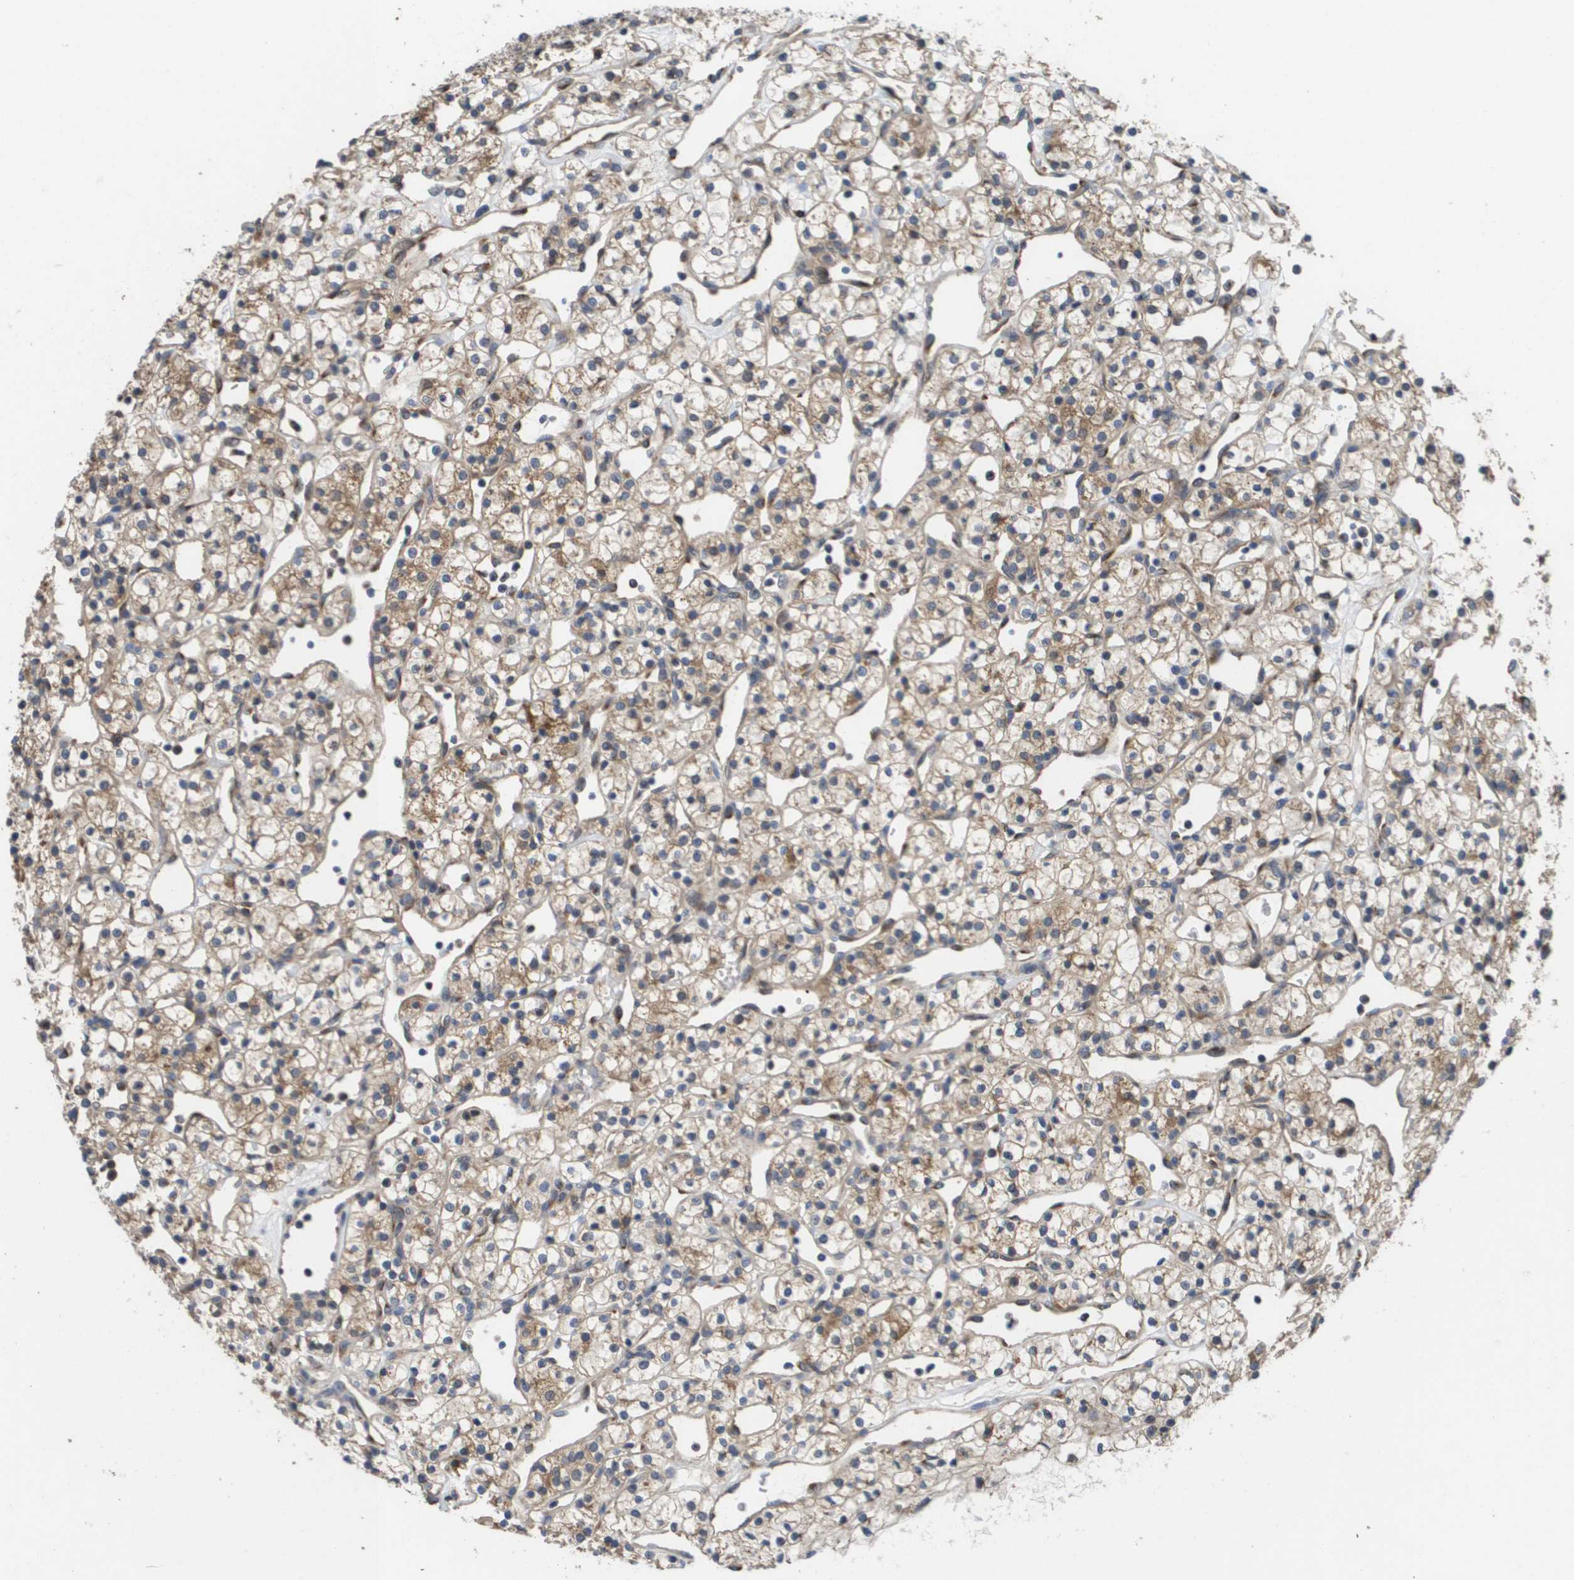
{"staining": {"intensity": "weak", "quantity": ">75%", "location": "cytoplasmic/membranous"}, "tissue": "renal cancer", "cell_type": "Tumor cells", "image_type": "cancer", "snomed": [{"axis": "morphology", "description": "Adenocarcinoma, NOS"}, {"axis": "topography", "description": "Kidney"}], "caption": "Renal adenocarcinoma stained for a protein (brown) shows weak cytoplasmic/membranous positive positivity in about >75% of tumor cells.", "gene": "PCK1", "patient": {"sex": "female", "age": 60}}